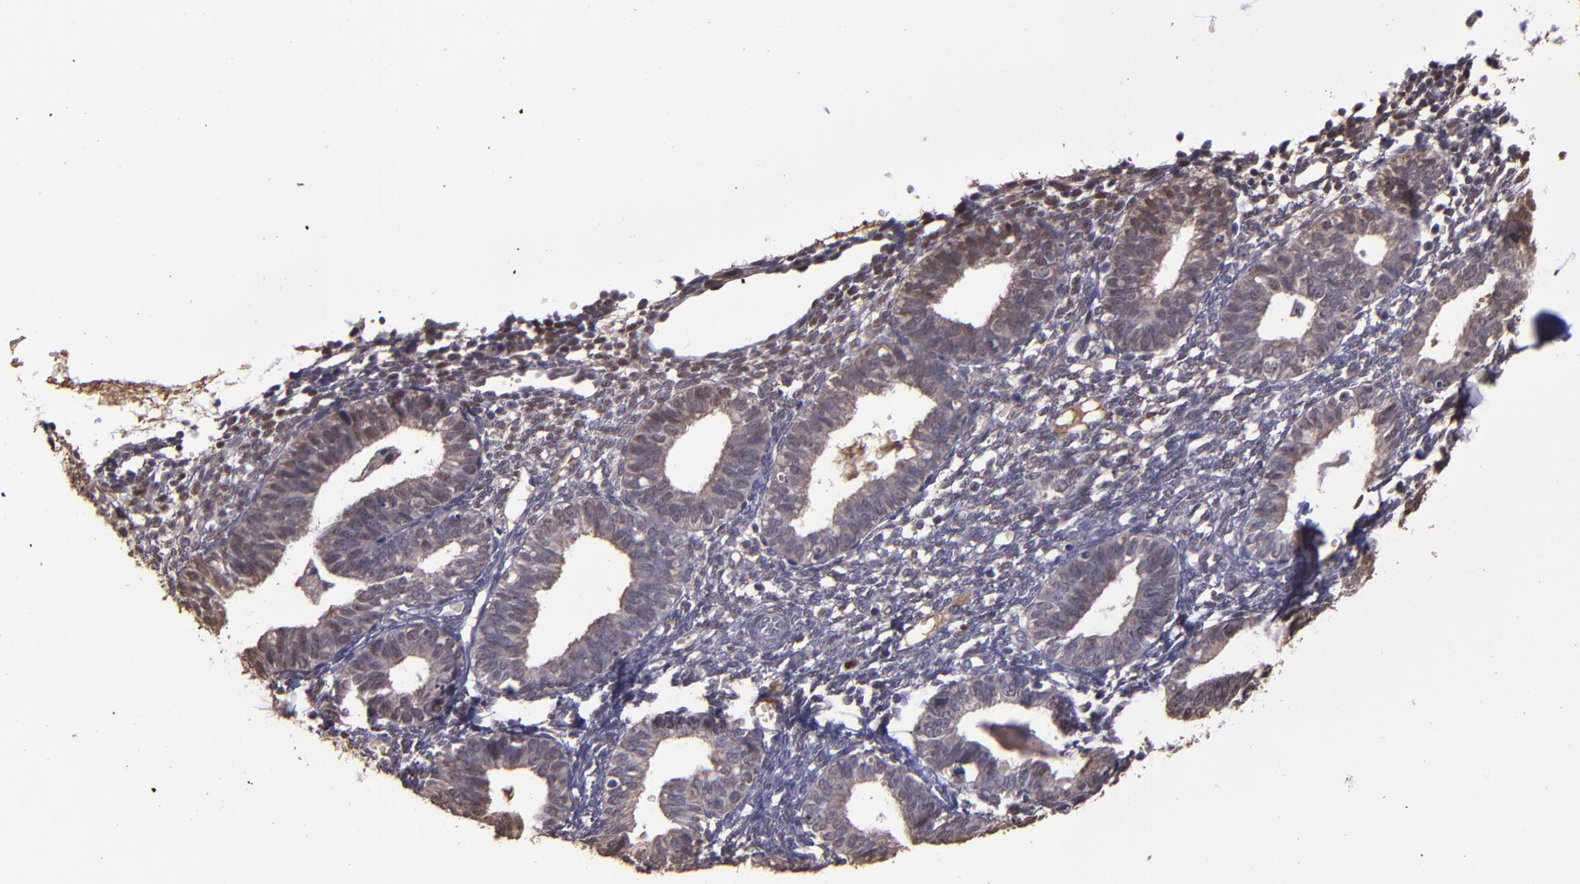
{"staining": {"intensity": "negative", "quantity": "none", "location": "none"}, "tissue": "endometrium", "cell_type": "Cells in endometrial stroma", "image_type": "normal", "snomed": [{"axis": "morphology", "description": "Normal tissue, NOS"}, {"axis": "topography", "description": "Endometrium"}], "caption": "This is an IHC micrograph of benign human endometrium. There is no staining in cells in endometrial stroma.", "gene": "SERPINF2", "patient": {"sex": "female", "age": 61}}